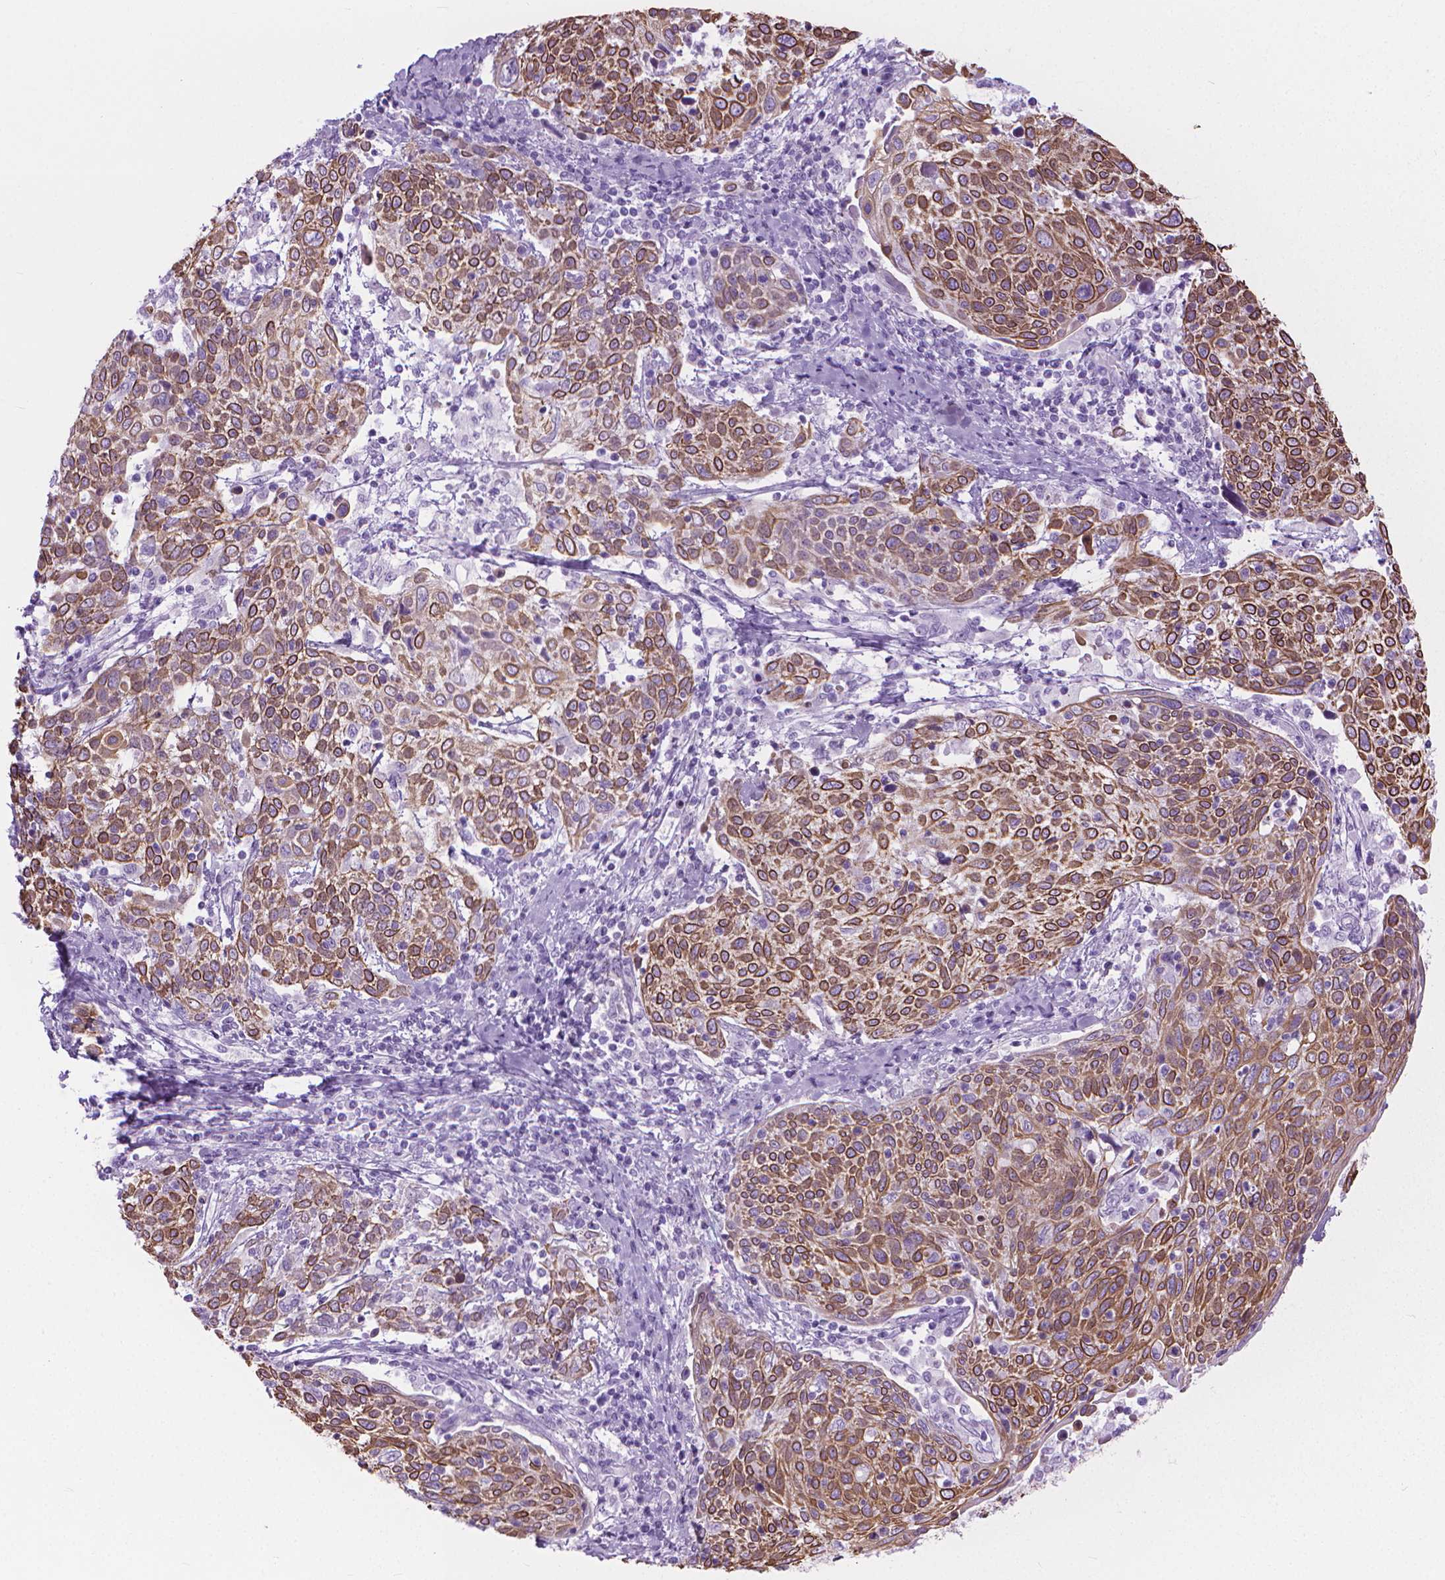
{"staining": {"intensity": "strong", "quantity": ">75%", "location": "cytoplasmic/membranous"}, "tissue": "cervical cancer", "cell_type": "Tumor cells", "image_type": "cancer", "snomed": [{"axis": "morphology", "description": "Squamous cell carcinoma, NOS"}, {"axis": "topography", "description": "Cervix"}], "caption": "Cervical cancer (squamous cell carcinoma) tissue demonstrates strong cytoplasmic/membranous expression in approximately >75% of tumor cells, visualized by immunohistochemistry. Immunohistochemistry stains the protein in brown and the nuclei are stained blue.", "gene": "HTR2B", "patient": {"sex": "female", "age": 61}}